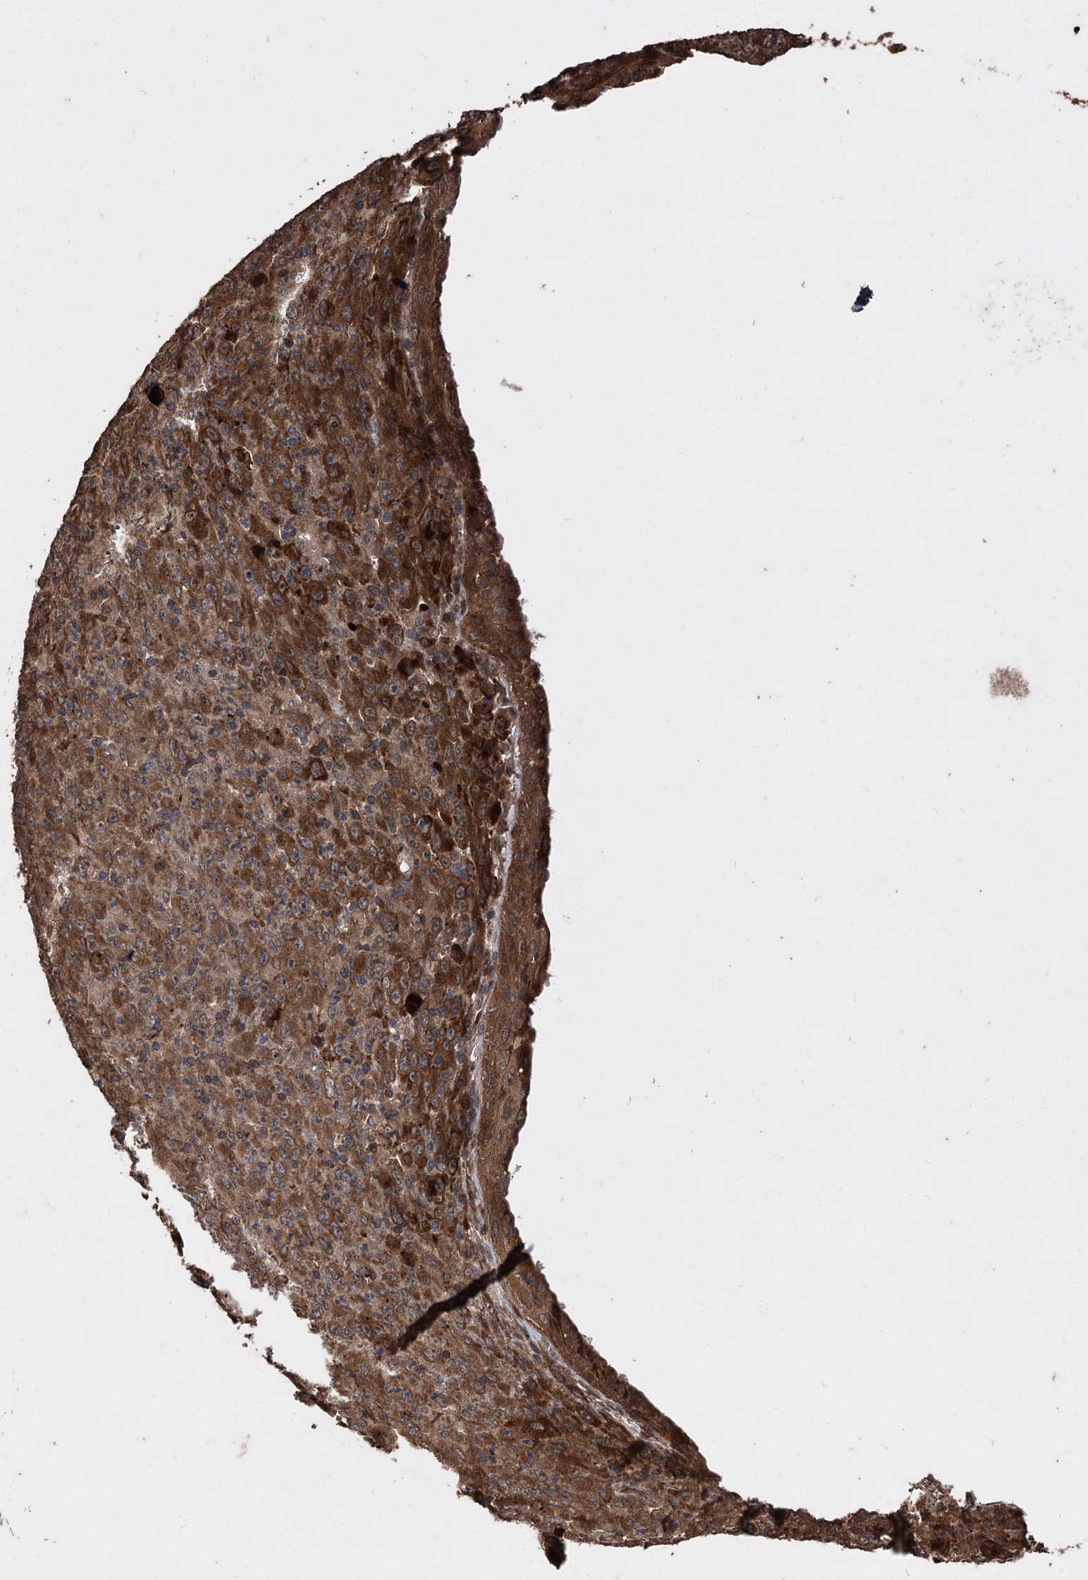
{"staining": {"intensity": "moderate", "quantity": ">75%", "location": "cytoplasmic/membranous"}, "tissue": "melanoma", "cell_type": "Tumor cells", "image_type": "cancer", "snomed": [{"axis": "morphology", "description": "Malignant melanoma, Metastatic site"}, {"axis": "topography", "description": "Skin"}], "caption": "DAB immunohistochemical staining of melanoma reveals moderate cytoplasmic/membranous protein staining in approximately >75% of tumor cells.", "gene": "RASSF3", "patient": {"sex": "female", "age": 56}}